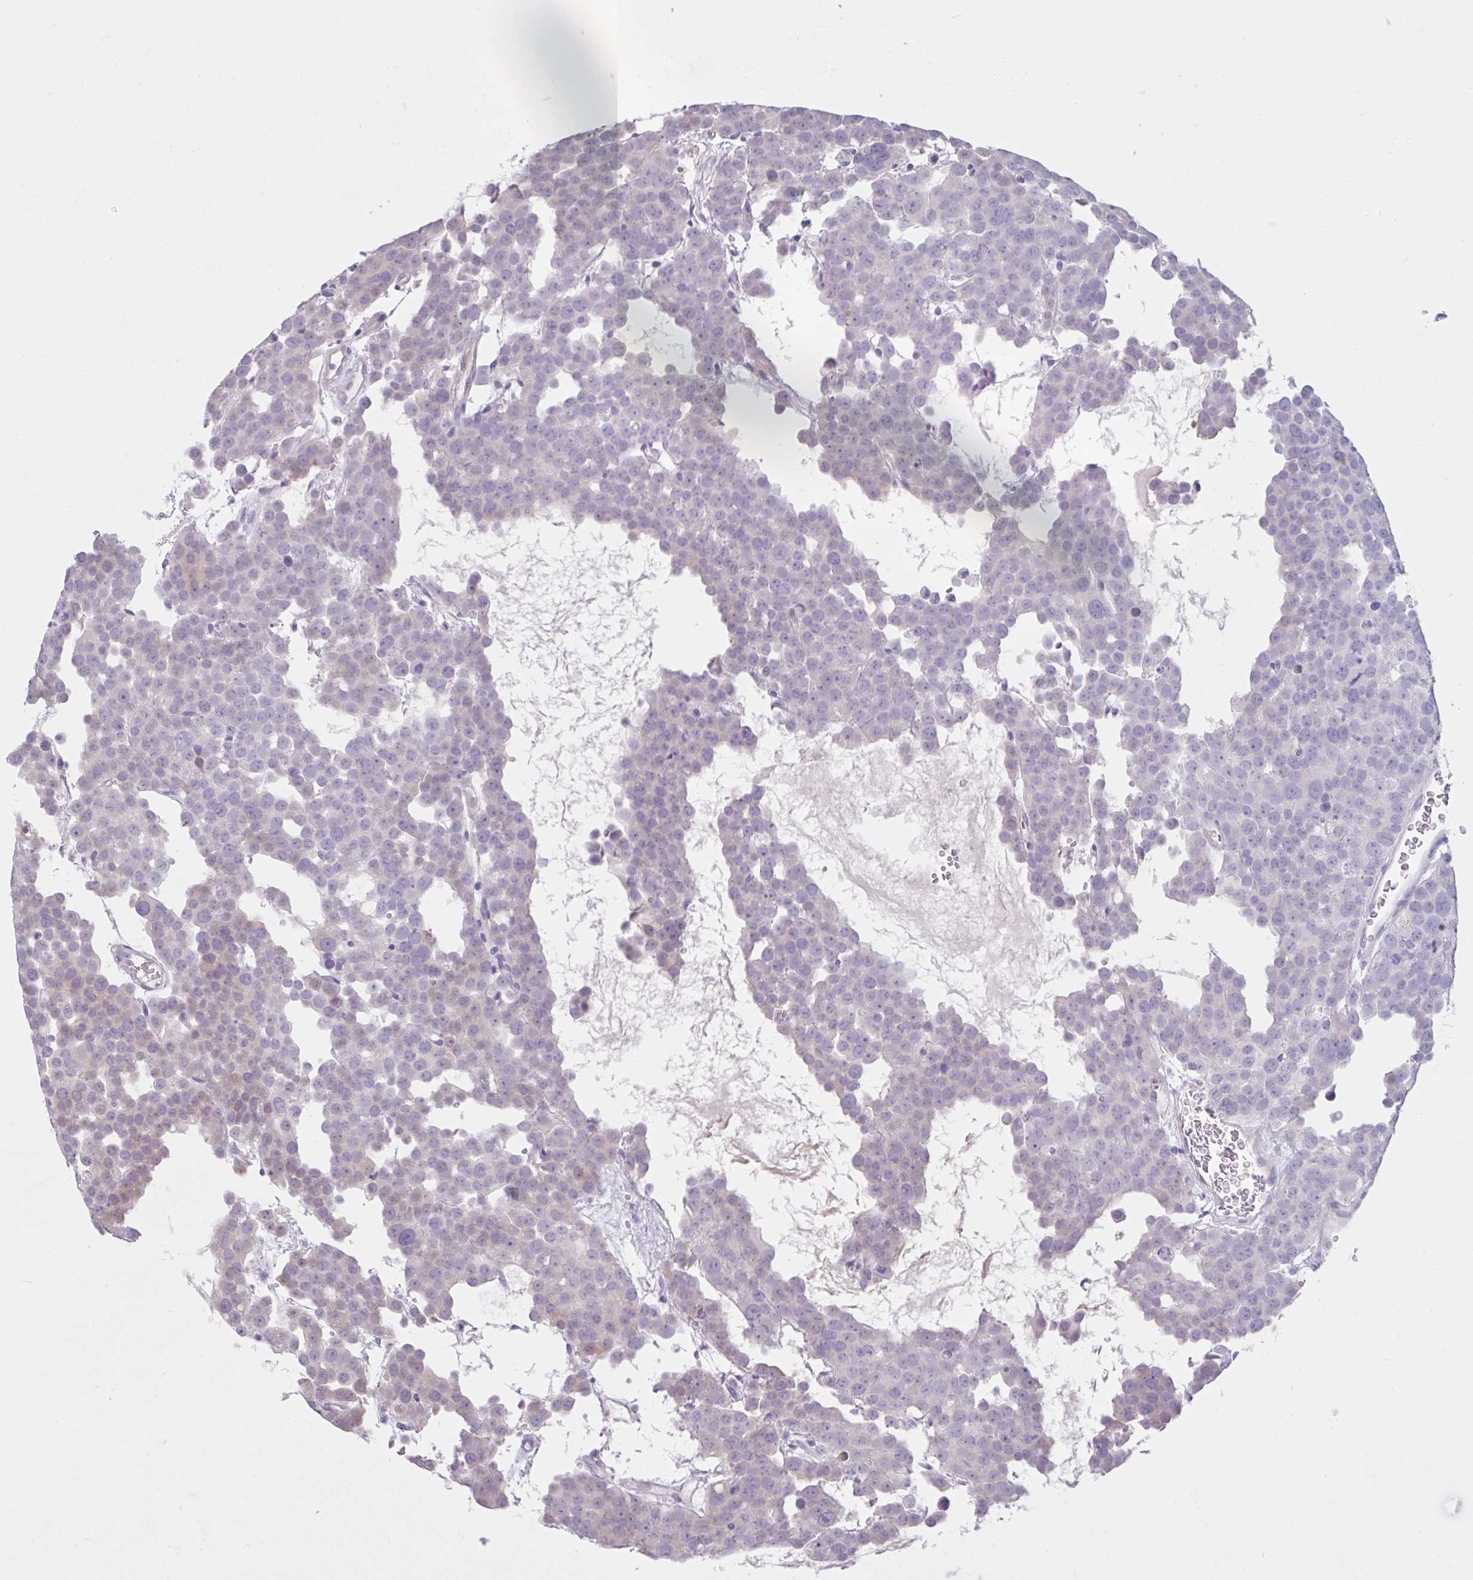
{"staining": {"intensity": "negative", "quantity": "none", "location": "none"}, "tissue": "testis cancer", "cell_type": "Tumor cells", "image_type": "cancer", "snomed": [{"axis": "morphology", "description": "Seminoma, NOS"}, {"axis": "topography", "description": "Testis"}], "caption": "Tumor cells show no significant staining in testis cancer (seminoma).", "gene": "CDH19", "patient": {"sex": "male", "age": 71}}